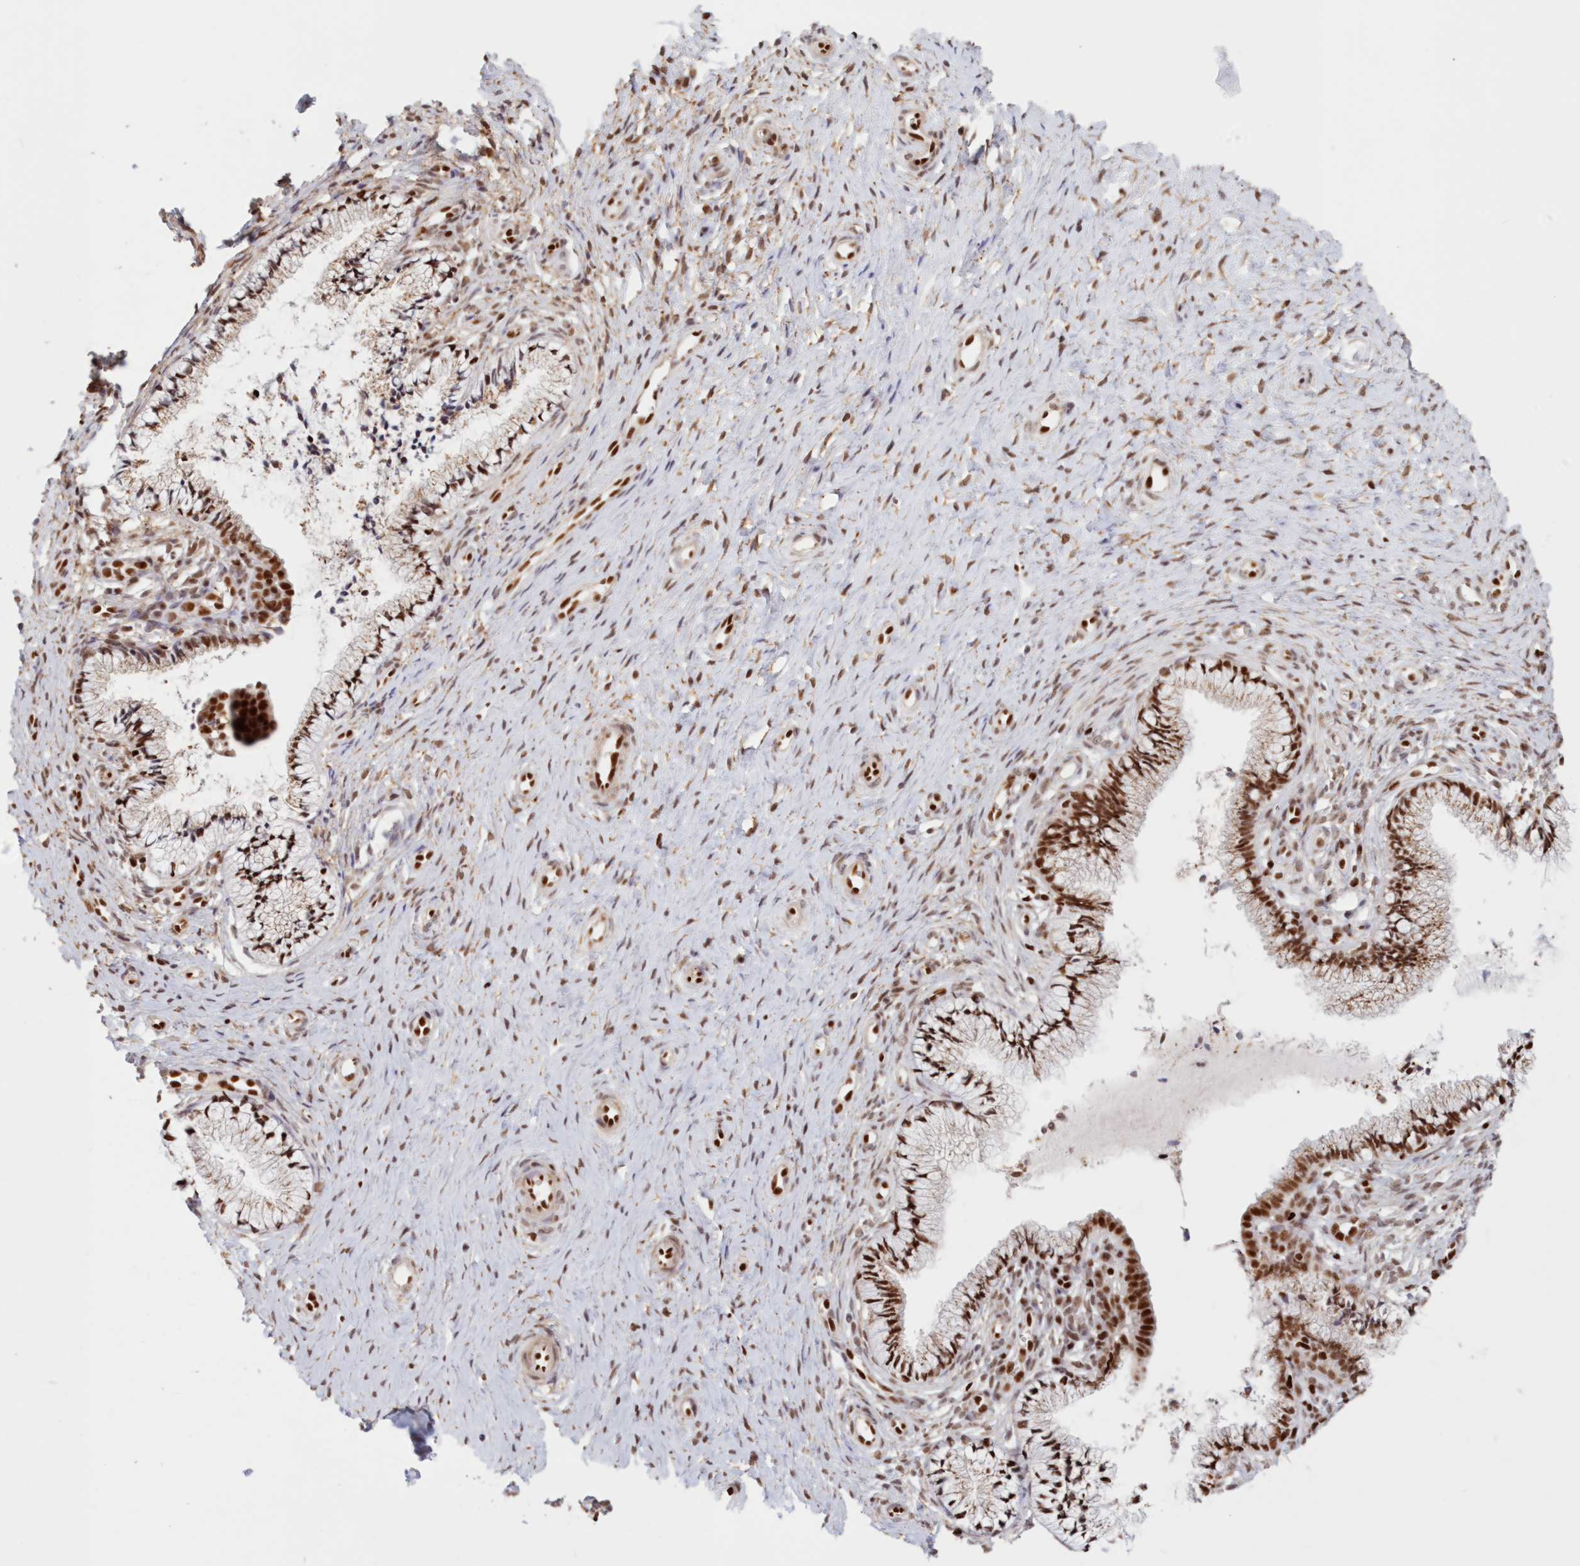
{"staining": {"intensity": "strong", "quantity": ">75%", "location": "cytoplasmic/membranous,nuclear"}, "tissue": "cervix", "cell_type": "Glandular cells", "image_type": "normal", "snomed": [{"axis": "morphology", "description": "Normal tissue, NOS"}, {"axis": "topography", "description": "Cervix"}], "caption": "Cervix stained with DAB immunohistochemistry (IHC) shows high levels of strong cytoplasmic/membranous,nuclear expression in approximately >75% of glandular cells.", "gene": "POLR2B", "patient": {"sex": "female", "age": 36}}